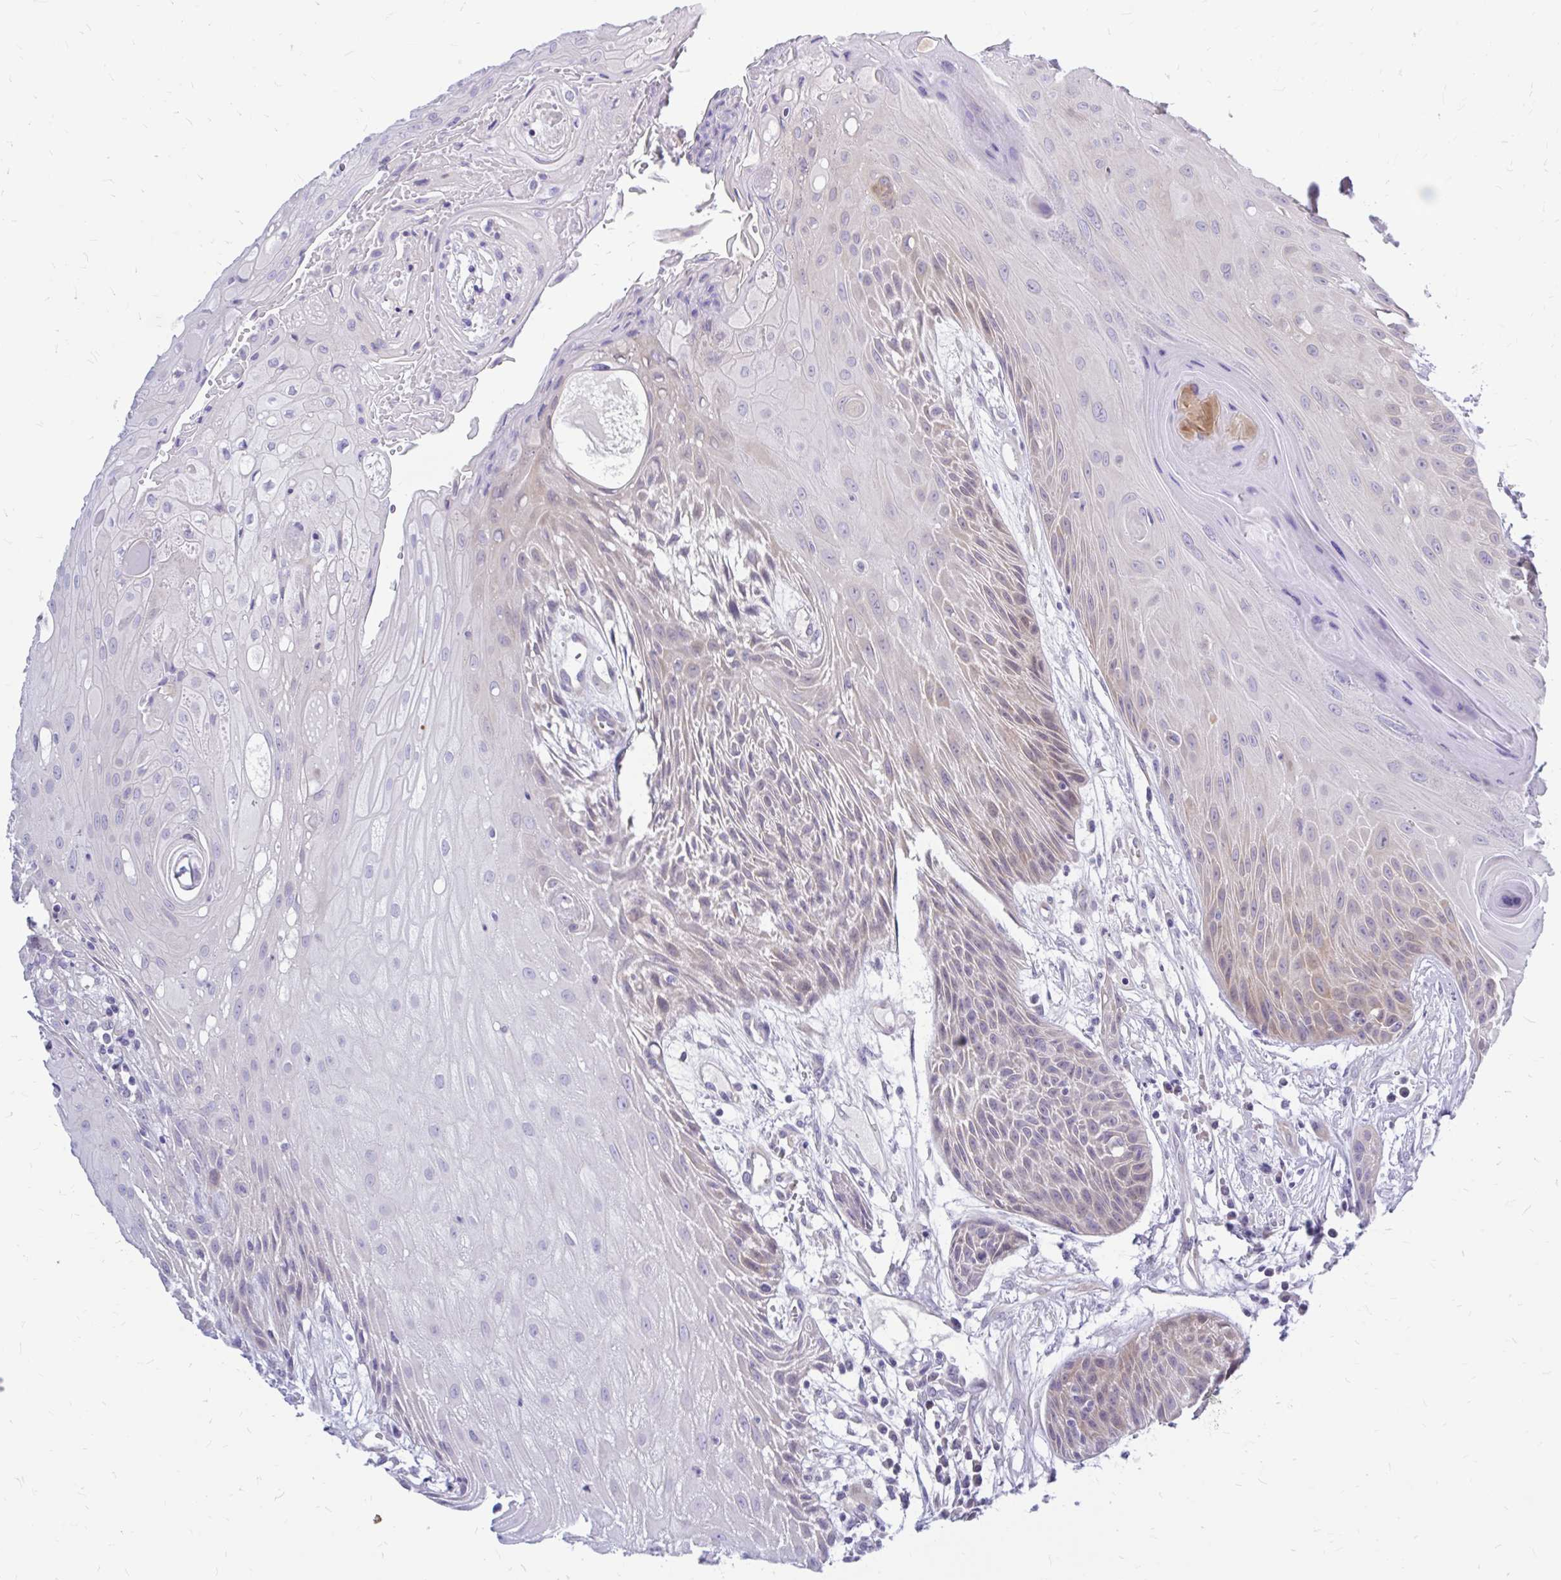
{"staining": {"intensity": "weak", "quantity": "<25%", "location": "cytoplasmic/membranous"}, "tissue": "head and neck cancer", "cell_type": "Tumor cells", "image_type": "cancer", "snomed": [{"axis": "morphology", "description": "Squamous cell carcinoma, NOS"}, {"axis": "topography", "description": "Head-Neck"}], "caption": "IHC photomicrograph of head and neck cancer (squamous cell carcinoma) stained for a protein (brown), which shows no expression in tumor cells. (DAB immunohistochemistry (IHC) visualized using brightfield microscopy, high magnification).", "gene": "MAP1LC3A", "patient": {"sex": "female", "age": 73}}